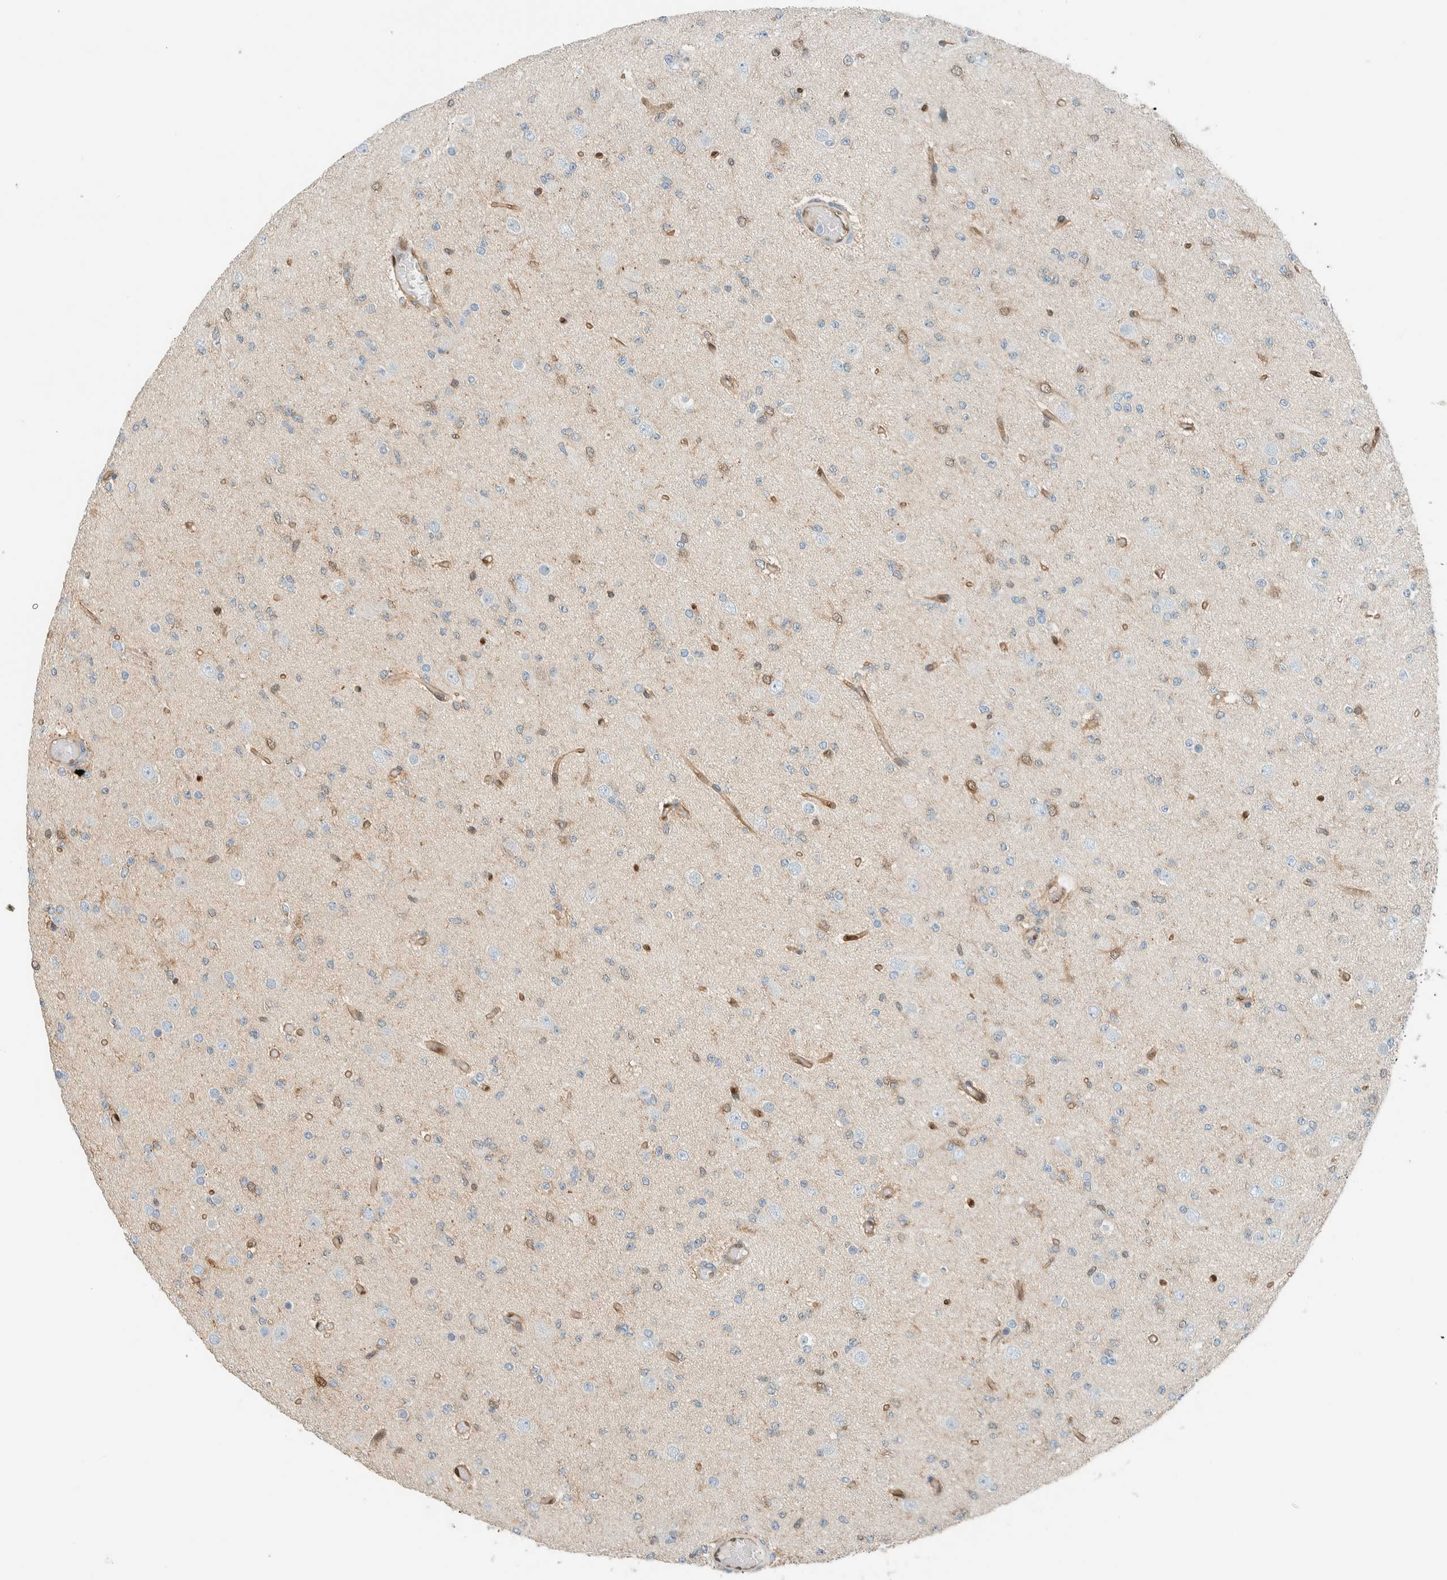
{"staining": {"intensity": "weak", "quantity": "<25%", "location": "nuclear"}, "tissue": "glioma", "cell_type": "Tumor cells", "image_type": "cancer", "snomed": [{"axis": "morphology", "description": "Glioma, malignant, Low grade"}, {"axis": "topography", "description": "Brain"}], "caption": "This is an immunohistochemistry (IHC) micrograph of human glioma. There is no staining in tumor cells.", "gene": "NXN", "patient": {"sex": "female", "age": 22}}